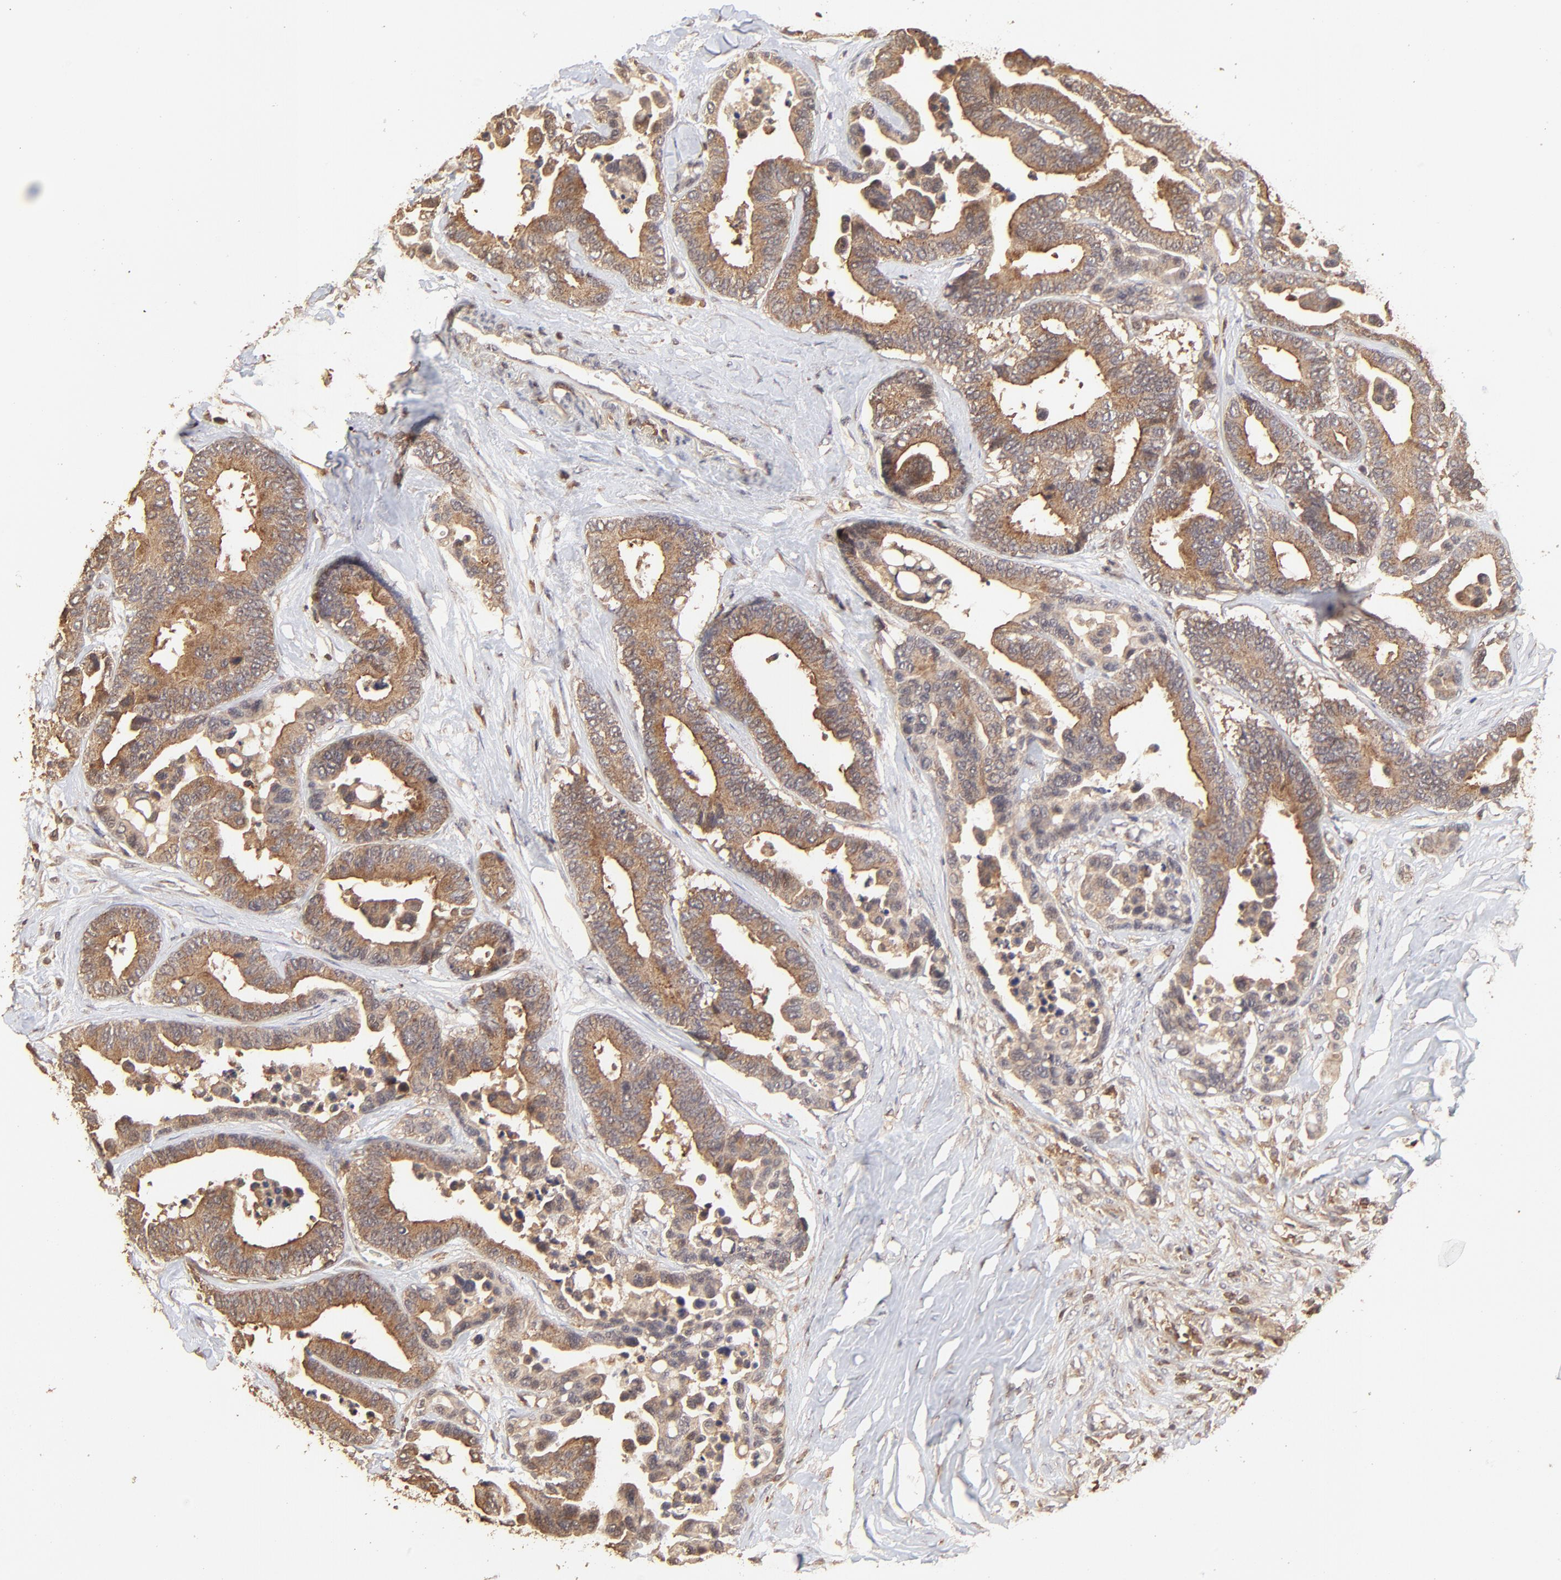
{"staining": {"intensity": "moderate", "quantity": ">75%", "location": "cytoplasmic/membranous"}, "tissue": "colorectal cancer", "cell_type": "Tumor cells", "image_type": "cancer", "snomed": [{"axis": "morphology", "description": "Adenocarcinoma, NOS"}, {"axis": "topography", "description": "Colon"}], "caption": "DAB (3,3'-diaminobenzidine) immunohistochemical staining of colorectal adenocarcinoma shows moderate cytoplasmic/membranous protein positivity in approximately >75% of tumor cells.", "gene": "STON2", "patient": {"sex": "male", "age": 82}}